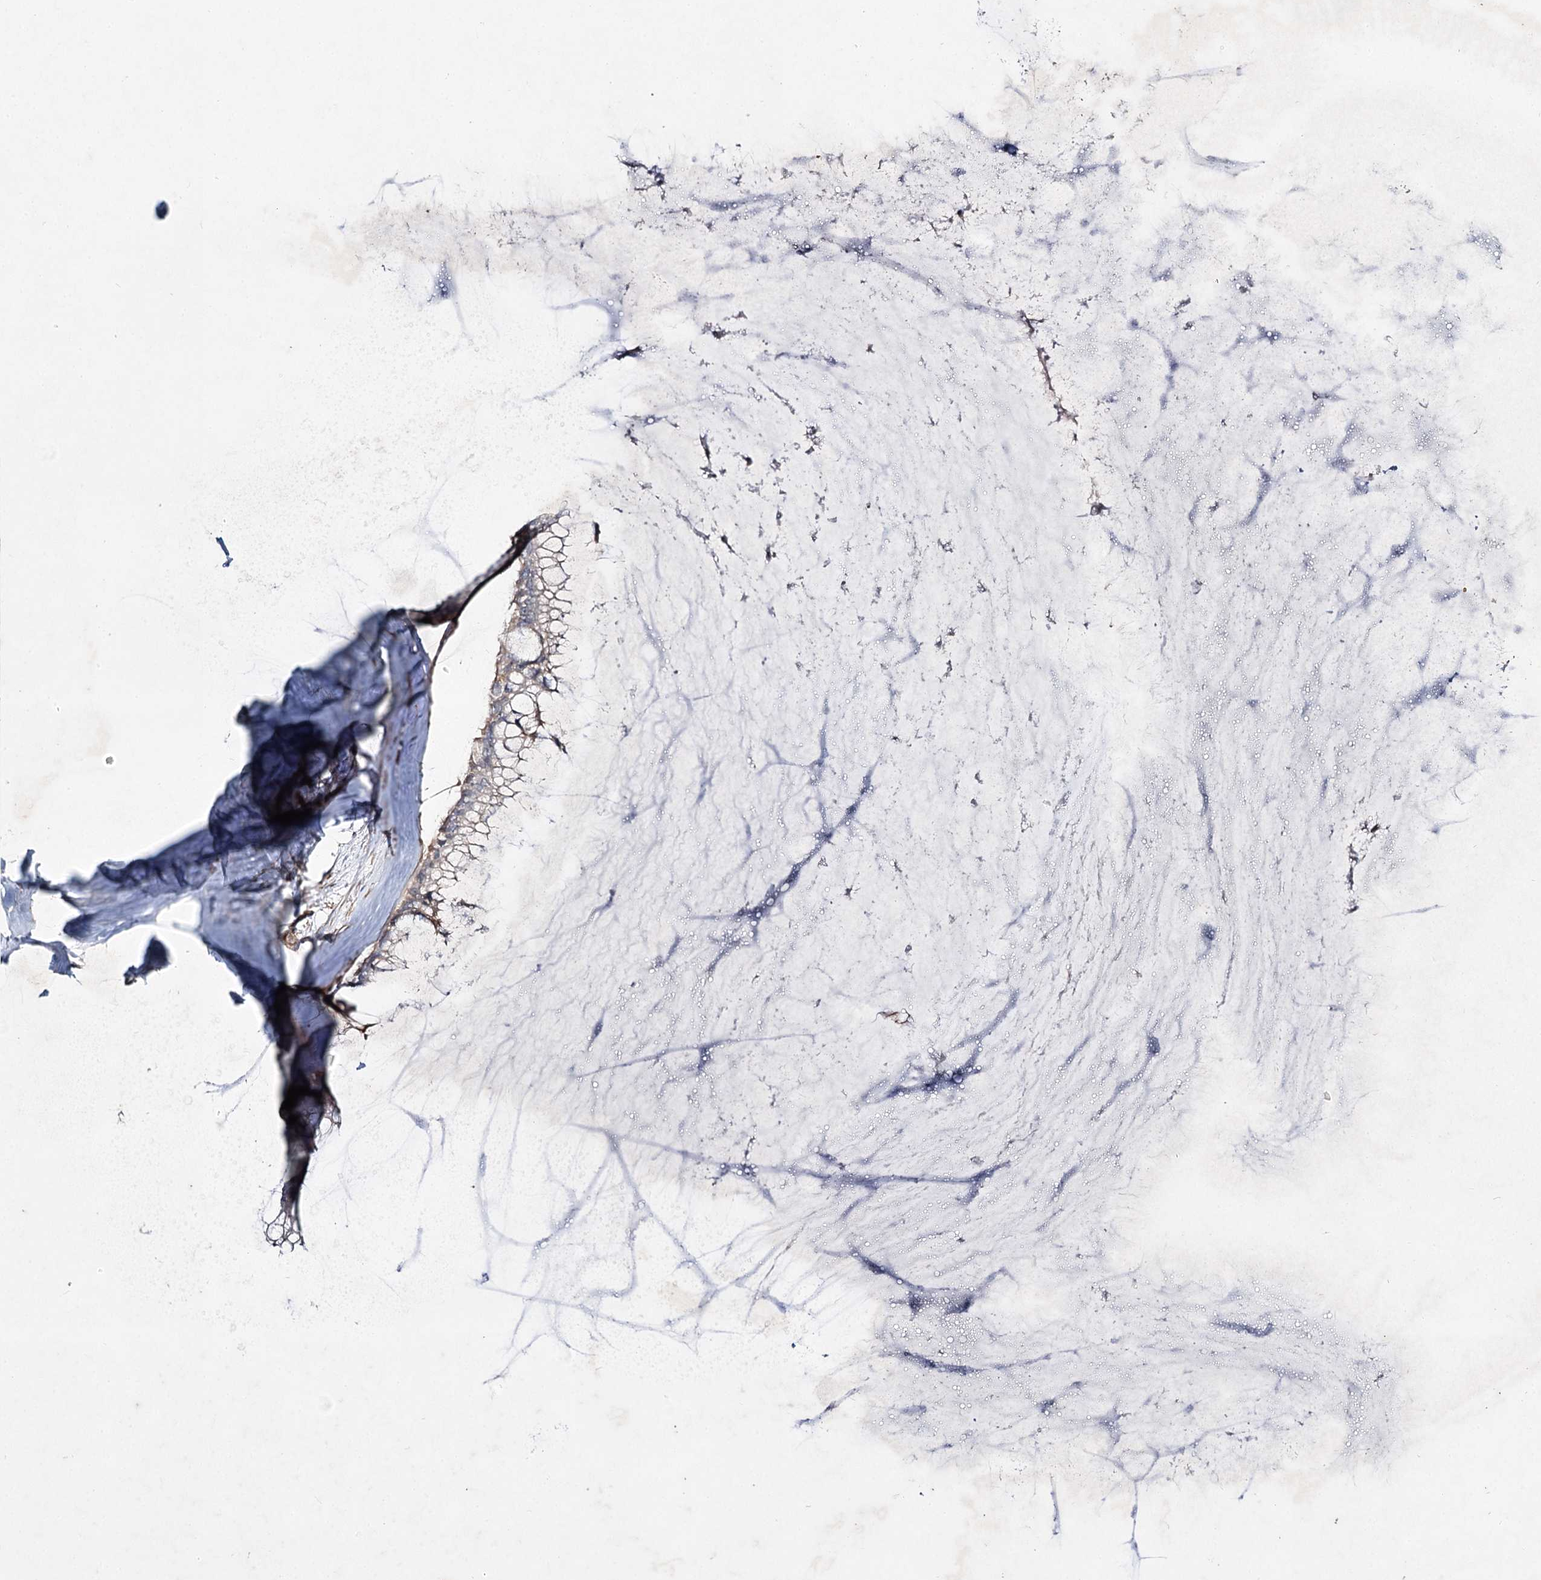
{"staining": {"intensity": "negative", "quantity": "none", "location": "none"}, "tissue": "ovarian cancer", "cell_type": "Tumor cells", "image_type": "cancer", "snomed": [{"axis": "morphology", "description": "Cystadenocarcinoma, mucinous, NOS"}, {"axis": "topography", "description": "Ovary"}], "caption": "IHC micrograph of neoplastic tissue: human ovarian mucinous cystadenocarcinoma stained with DAB exhibits no significant protein positivity in tumor cells.", "gene": "KIAA0825", "patient": {"sex": "female", "age": 39}}